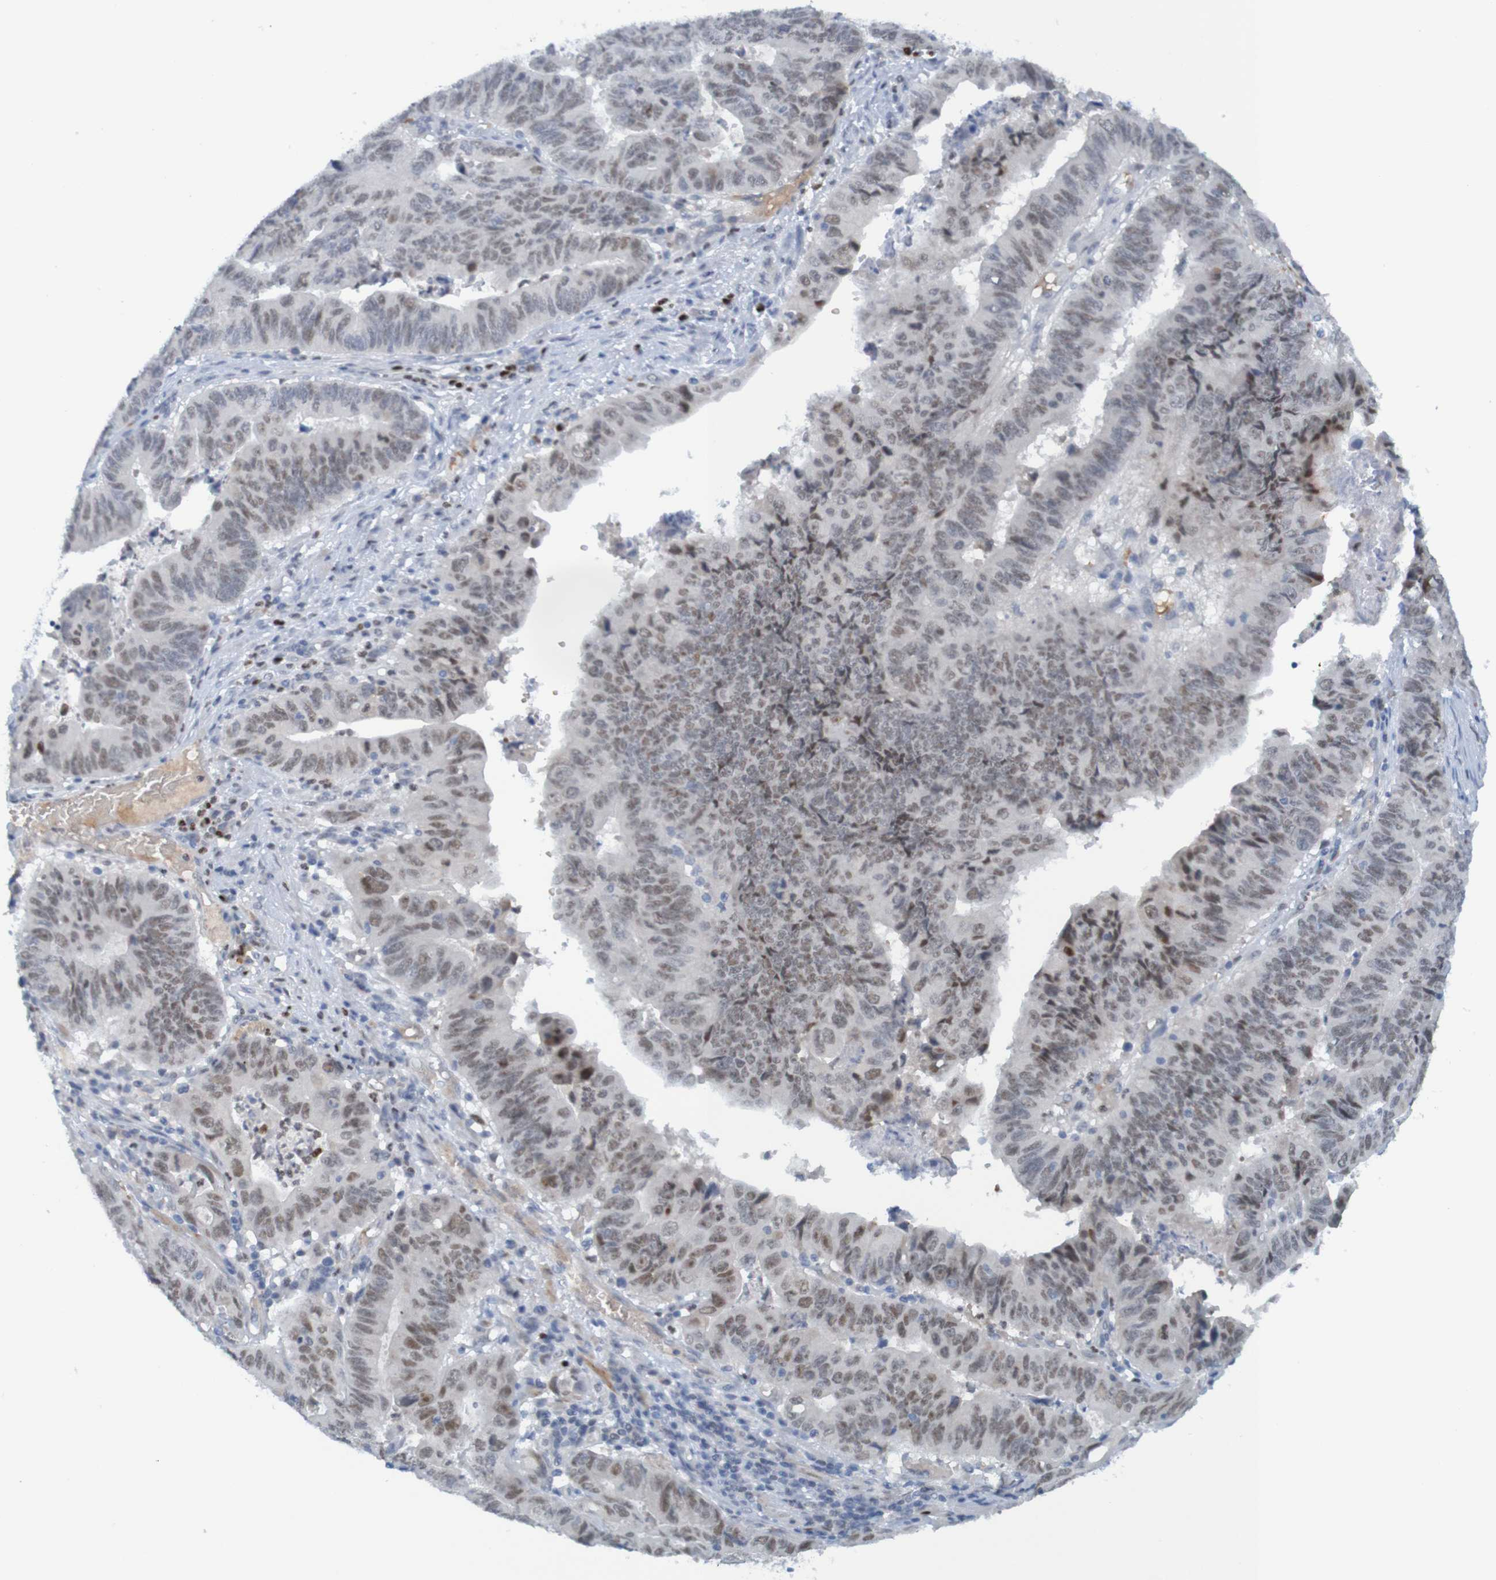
{"staining": {"intensity": "weak", "quantity": ">75%", "location": "nuclear"}, "tissue": "stomach cancer", "cell_type": "Tumor cells", "image_type": "cancer", "snomed": [{"axis": "morphology", "description": "Adenocarcinoma, NOS"}, {"axis": "topography", "description": "Stomach, lower"}], "caption": "Immunohistochemical staining of stomach adenocarcinoma exhibits low levels of weak nuclear protein expression in approximately >75% of tumor cells.", "gene": "USP36", "patient": {"sex": "male", "age": 77}}